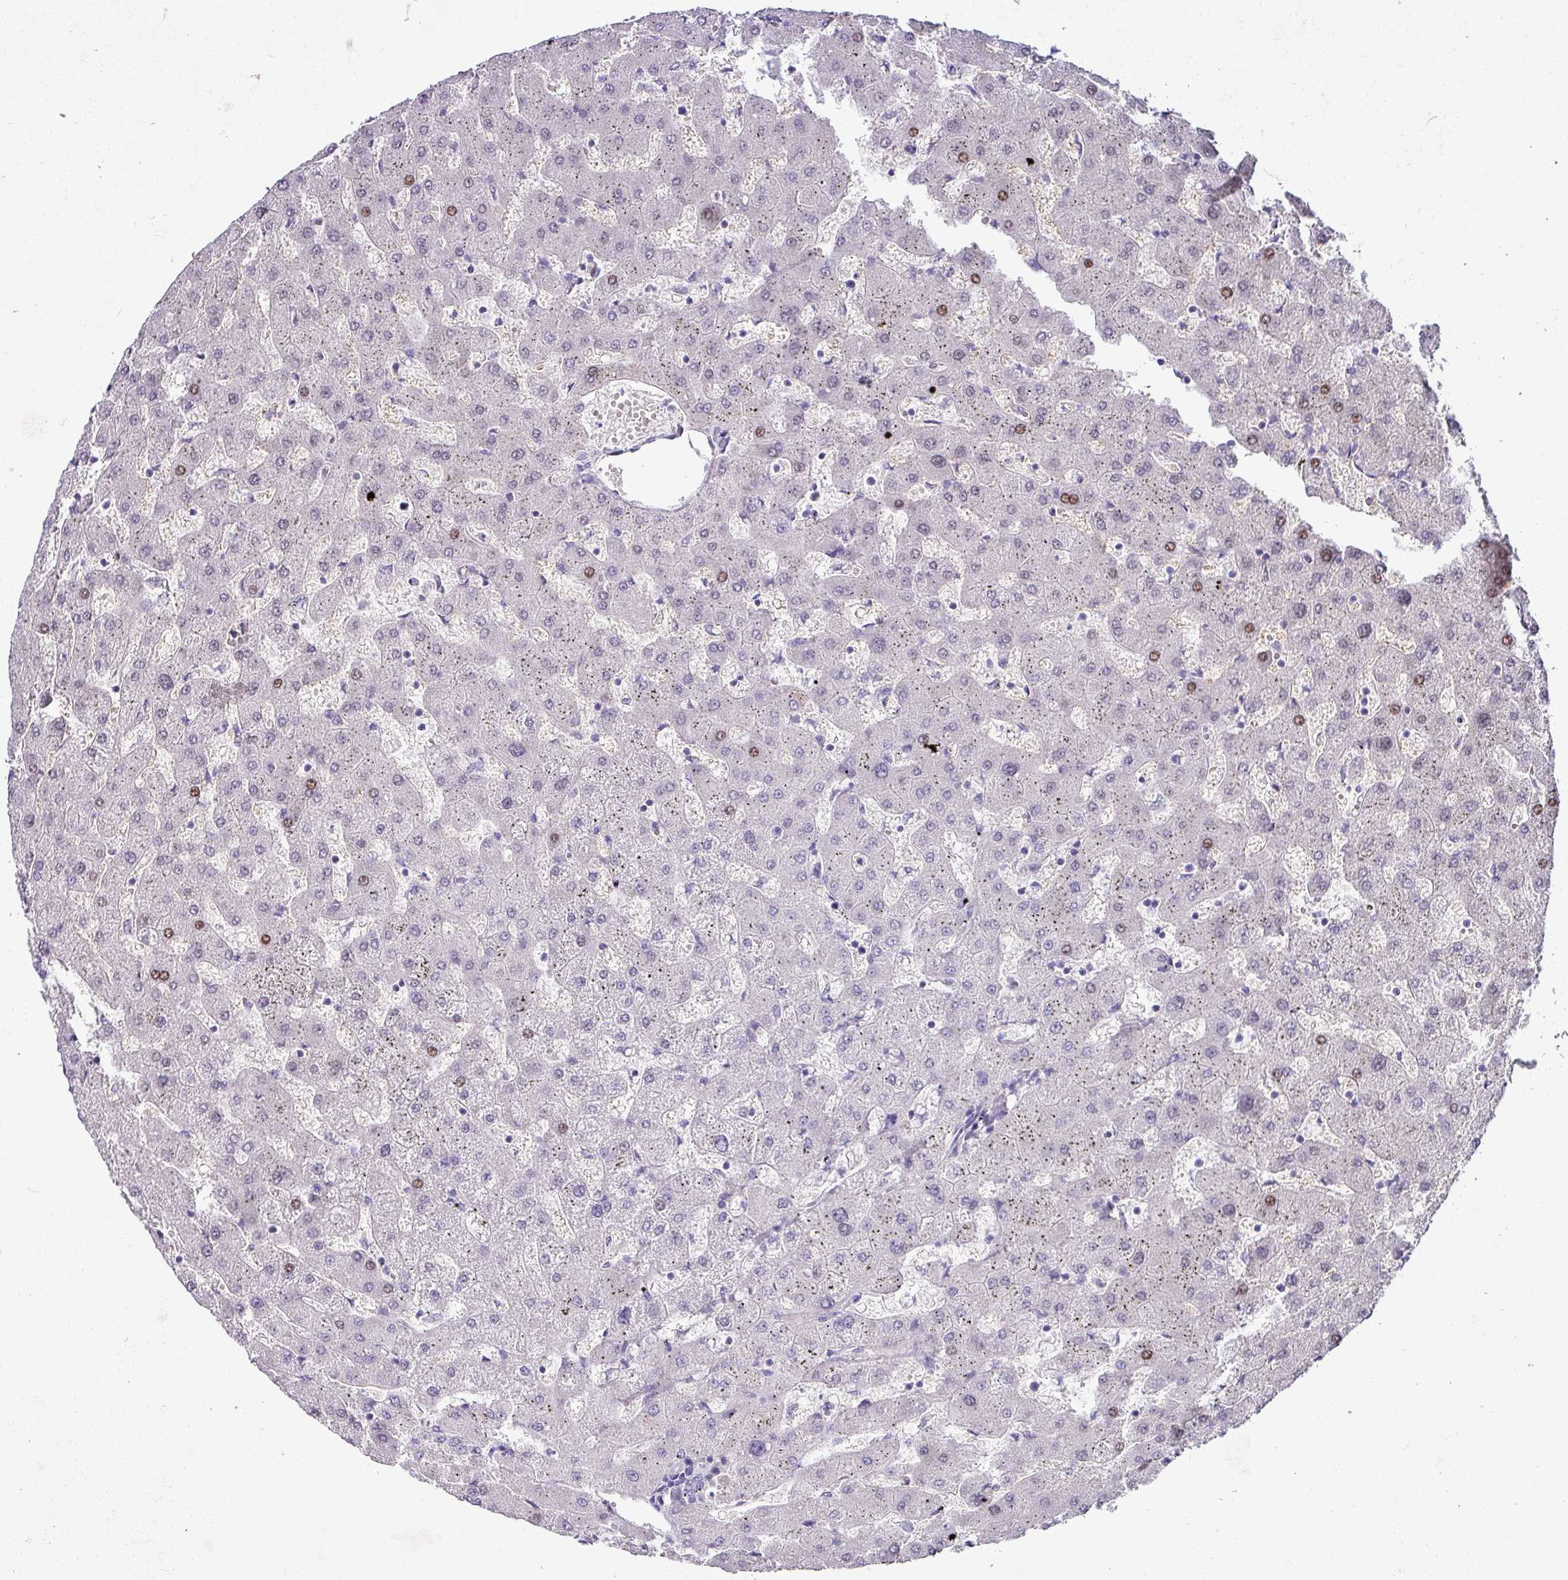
{"staining": {"intensity": "negative", "quantity": "none", "location": "none"}, "tissue": "liver", "cell_type": "Cholangiocytes", "image_type": "normal", "snomed": [{"axis": "morphology", "description": "Normal tissue, NOS"}, {"axis": "topography", "description": "Liver"}], "caption": "Immunohistochemistry of unremarkable liver shows no positivity in cholangiocytes.", "gene": "VCX2", "patient": {"sex": "female", "age": 63}}